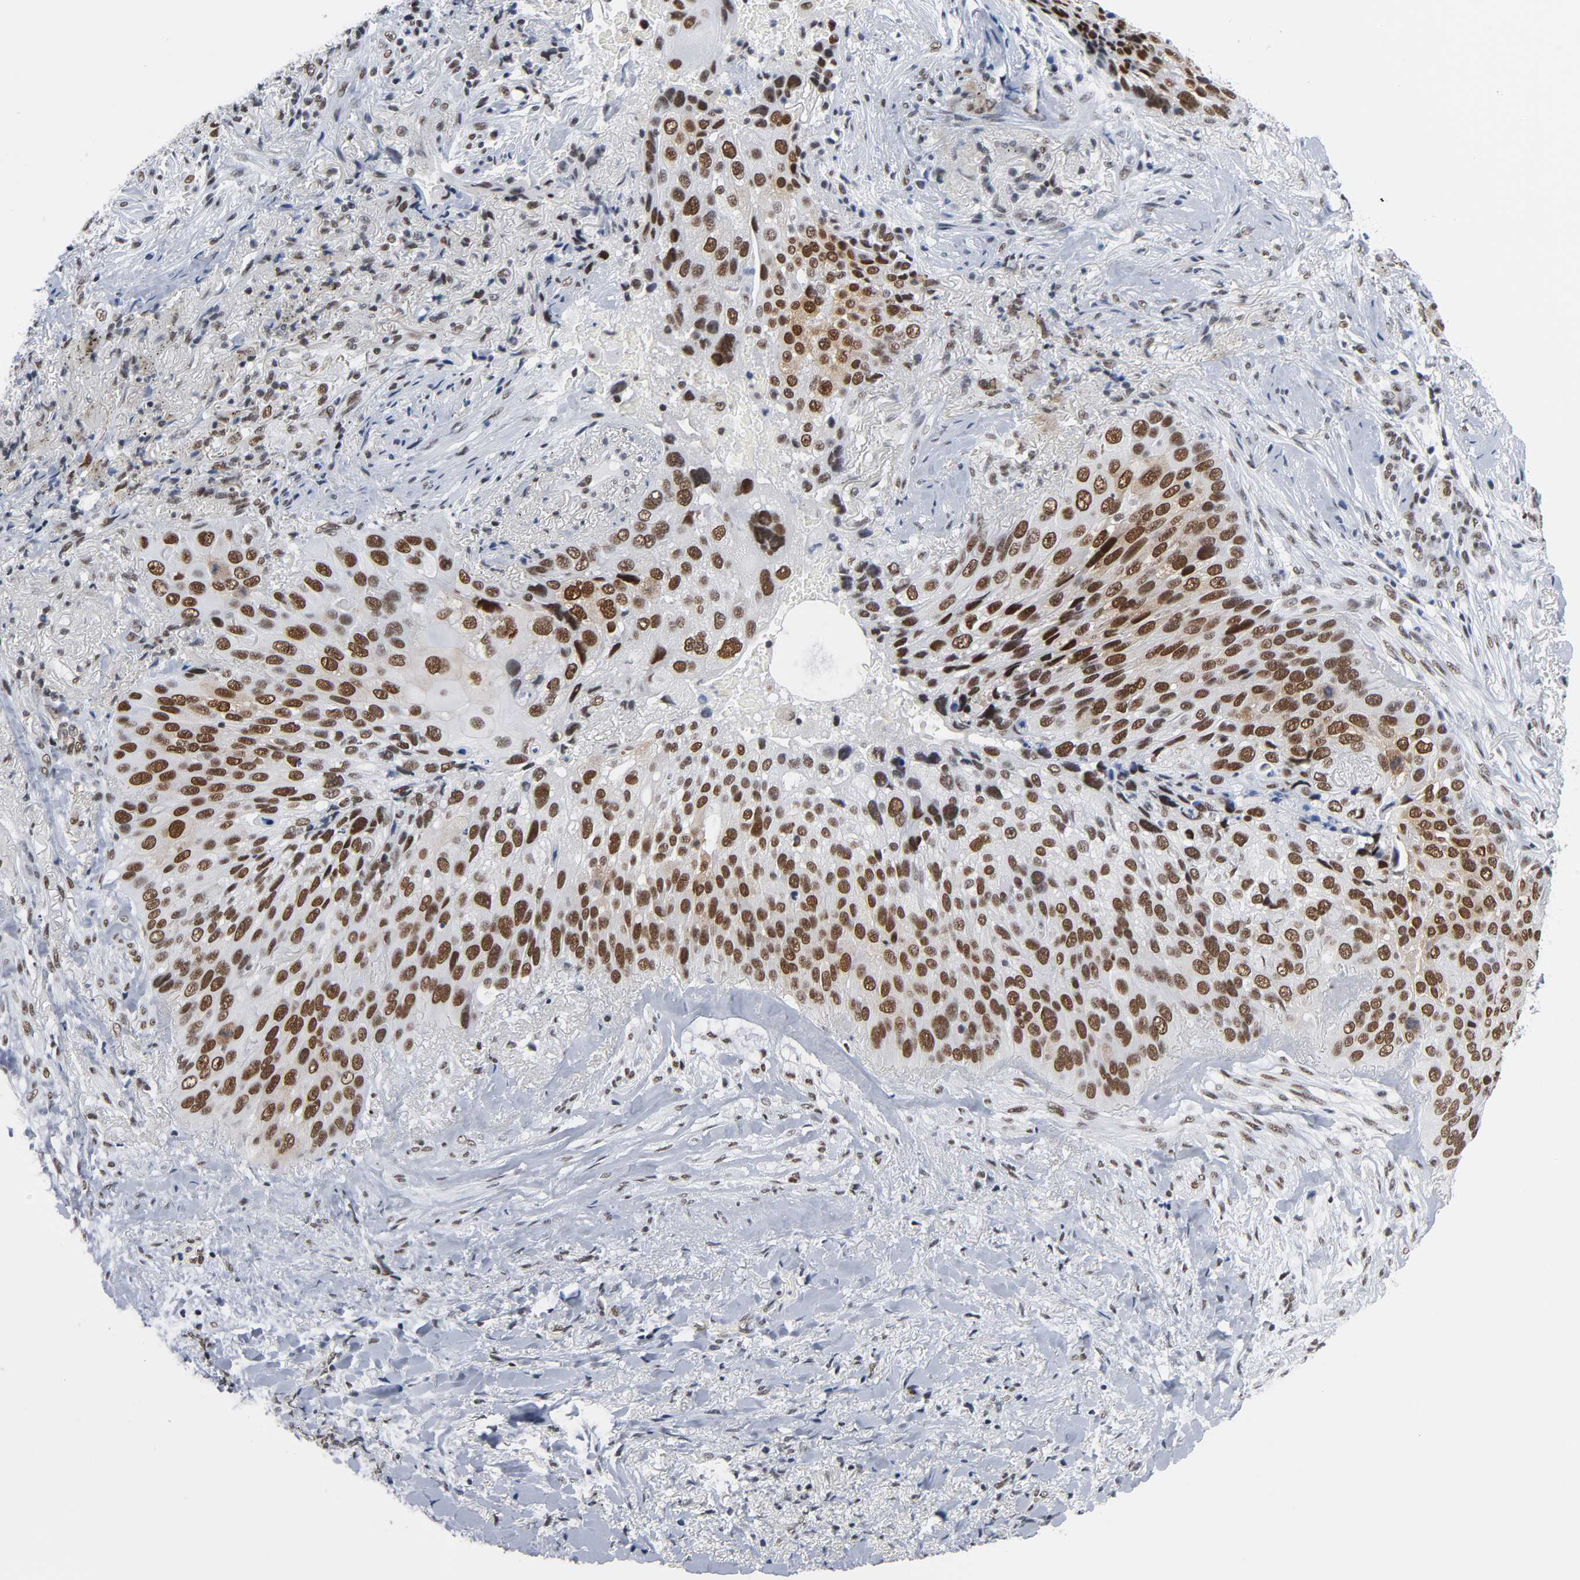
{"staining": {"intensity": "moderate", "quantity": ">75%", "location": "cytoplasmic/membranous,nuclear"}, "tissue": "lung cancer", "cell_type": "Tumor cells", "image_type": "cancer", "snomed": [{"axis": "morphology", "description": "Squamous cell carcinoma, NOS"}, {"axis": "topography", "description": "Lung"}], "caption": "Protein positivity by IHC shows moderate cytoplasmic/membranous and nuclear staining in approximately >75% of tumor cells in lung cancer (squamous cell carcinoma).", "gene": "CSTF2", "patient": {"sex": "male", "age": 54}}